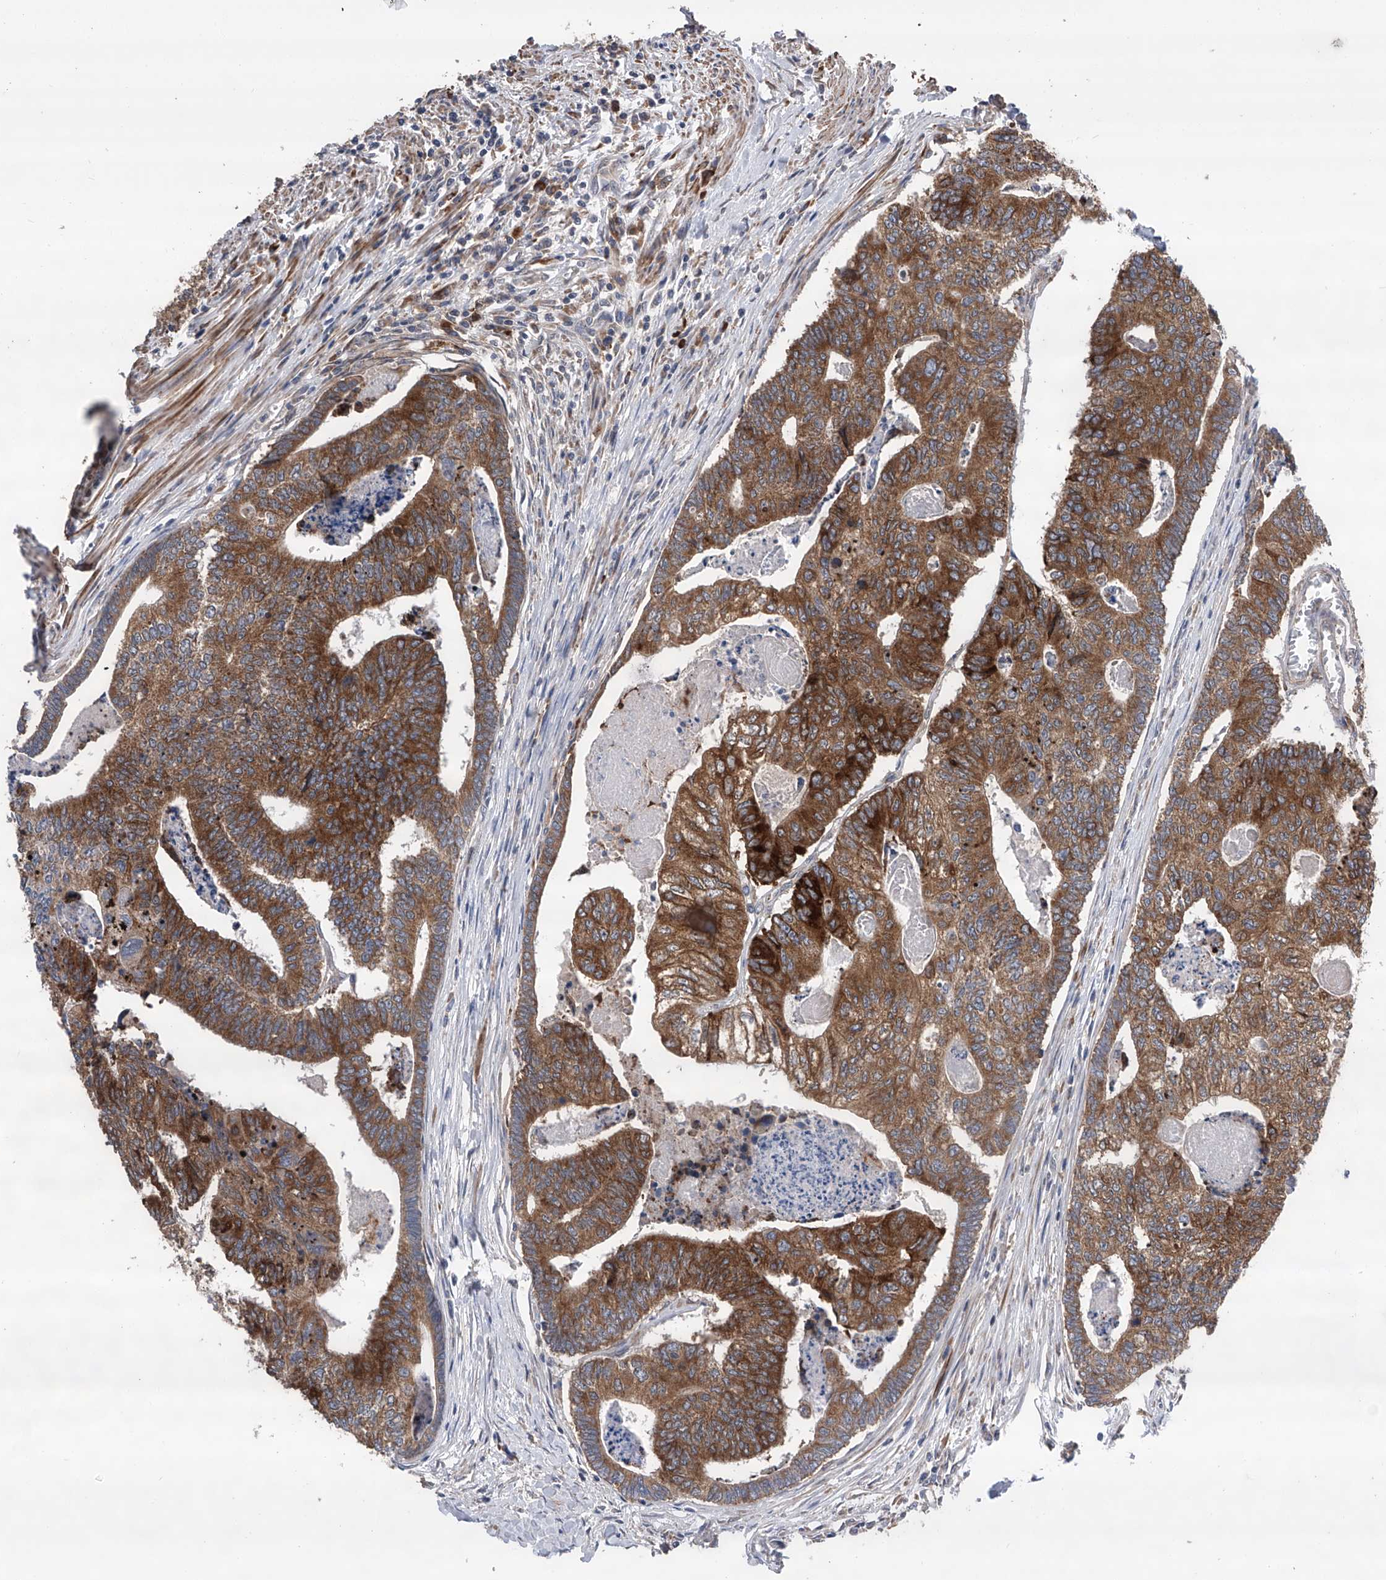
{"staining": {"intensity": "strong", "quantity": ">75%", "location": "cytoplasmic/membranous"}, "tissue": "colorectal cancer", "cell_type": "Tumor cells", "image_type": "cancer", "snomed": [{"axis": "morphology", "description": "Adenocarcinoma, NOS"}, {"axis": "topography", "description": "Colon"}], "caption": "This image shows IHC staining of human colorectal cancer, with high strong cytoplasmic/membranous positivity in approximately >75% of tumor cells.", "gene": "SPOCK1", "patient": {"sex": "female", "age": 67}}